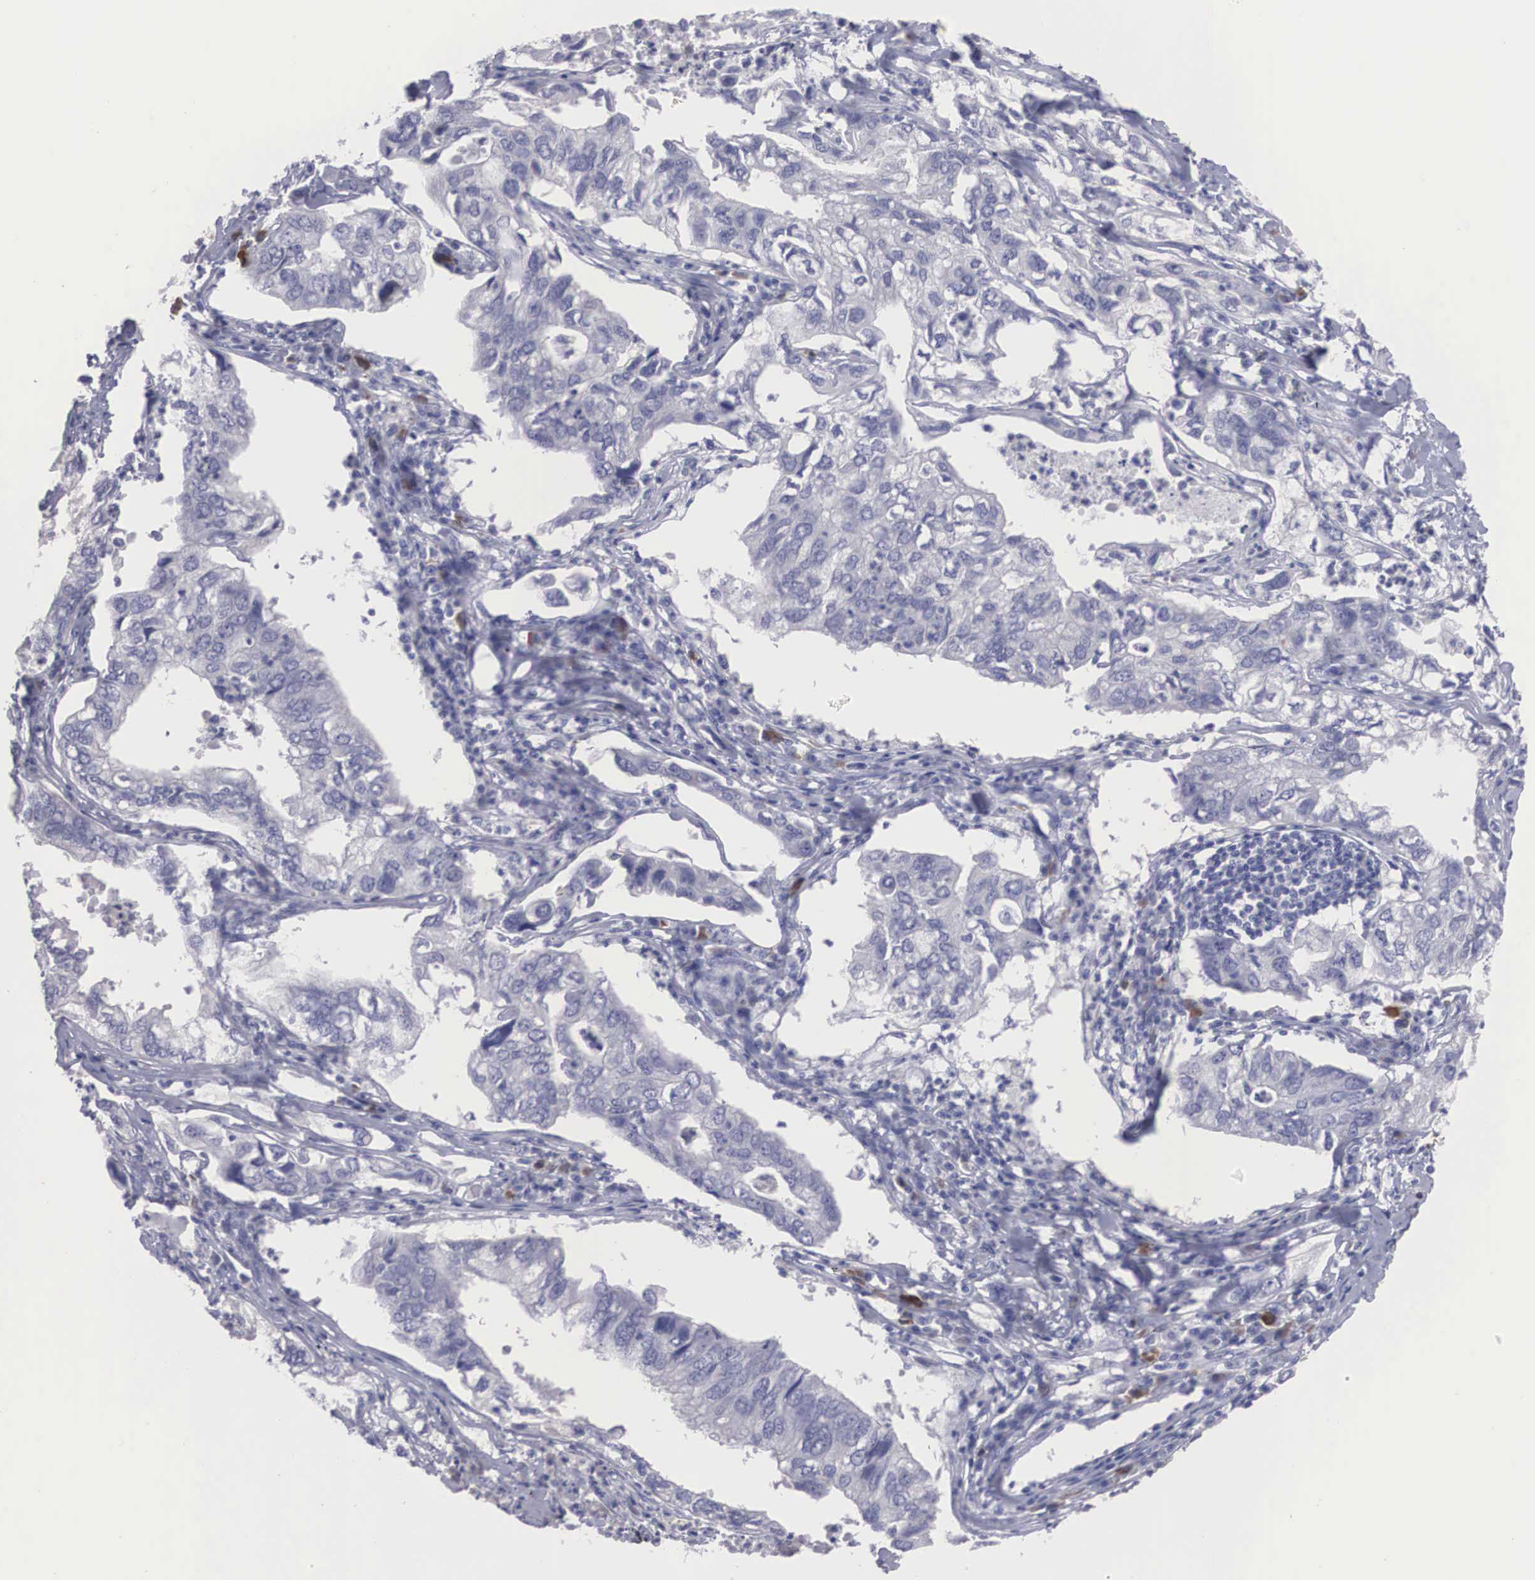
{"staining": {"intensity": "negative", "quantity": "none", "location": "none"}, "tissue": "lung cancer", "cell_type": "Tumor cells", "image_type": "cancer", "snomed": [{"axis": "morphology", "description": "Adenocarcinoma, NOS"}, {"axis": "topography", "description": "Lung"}], "caption": "This micrograph is of lung cancer stained with immunohistochemistry to label a protein in brown with the nuclei are counter-stained blue. There is no positivity in tumor cells.", "gene": "REPS2", "patient": {"sex": "male", "age": 48}}